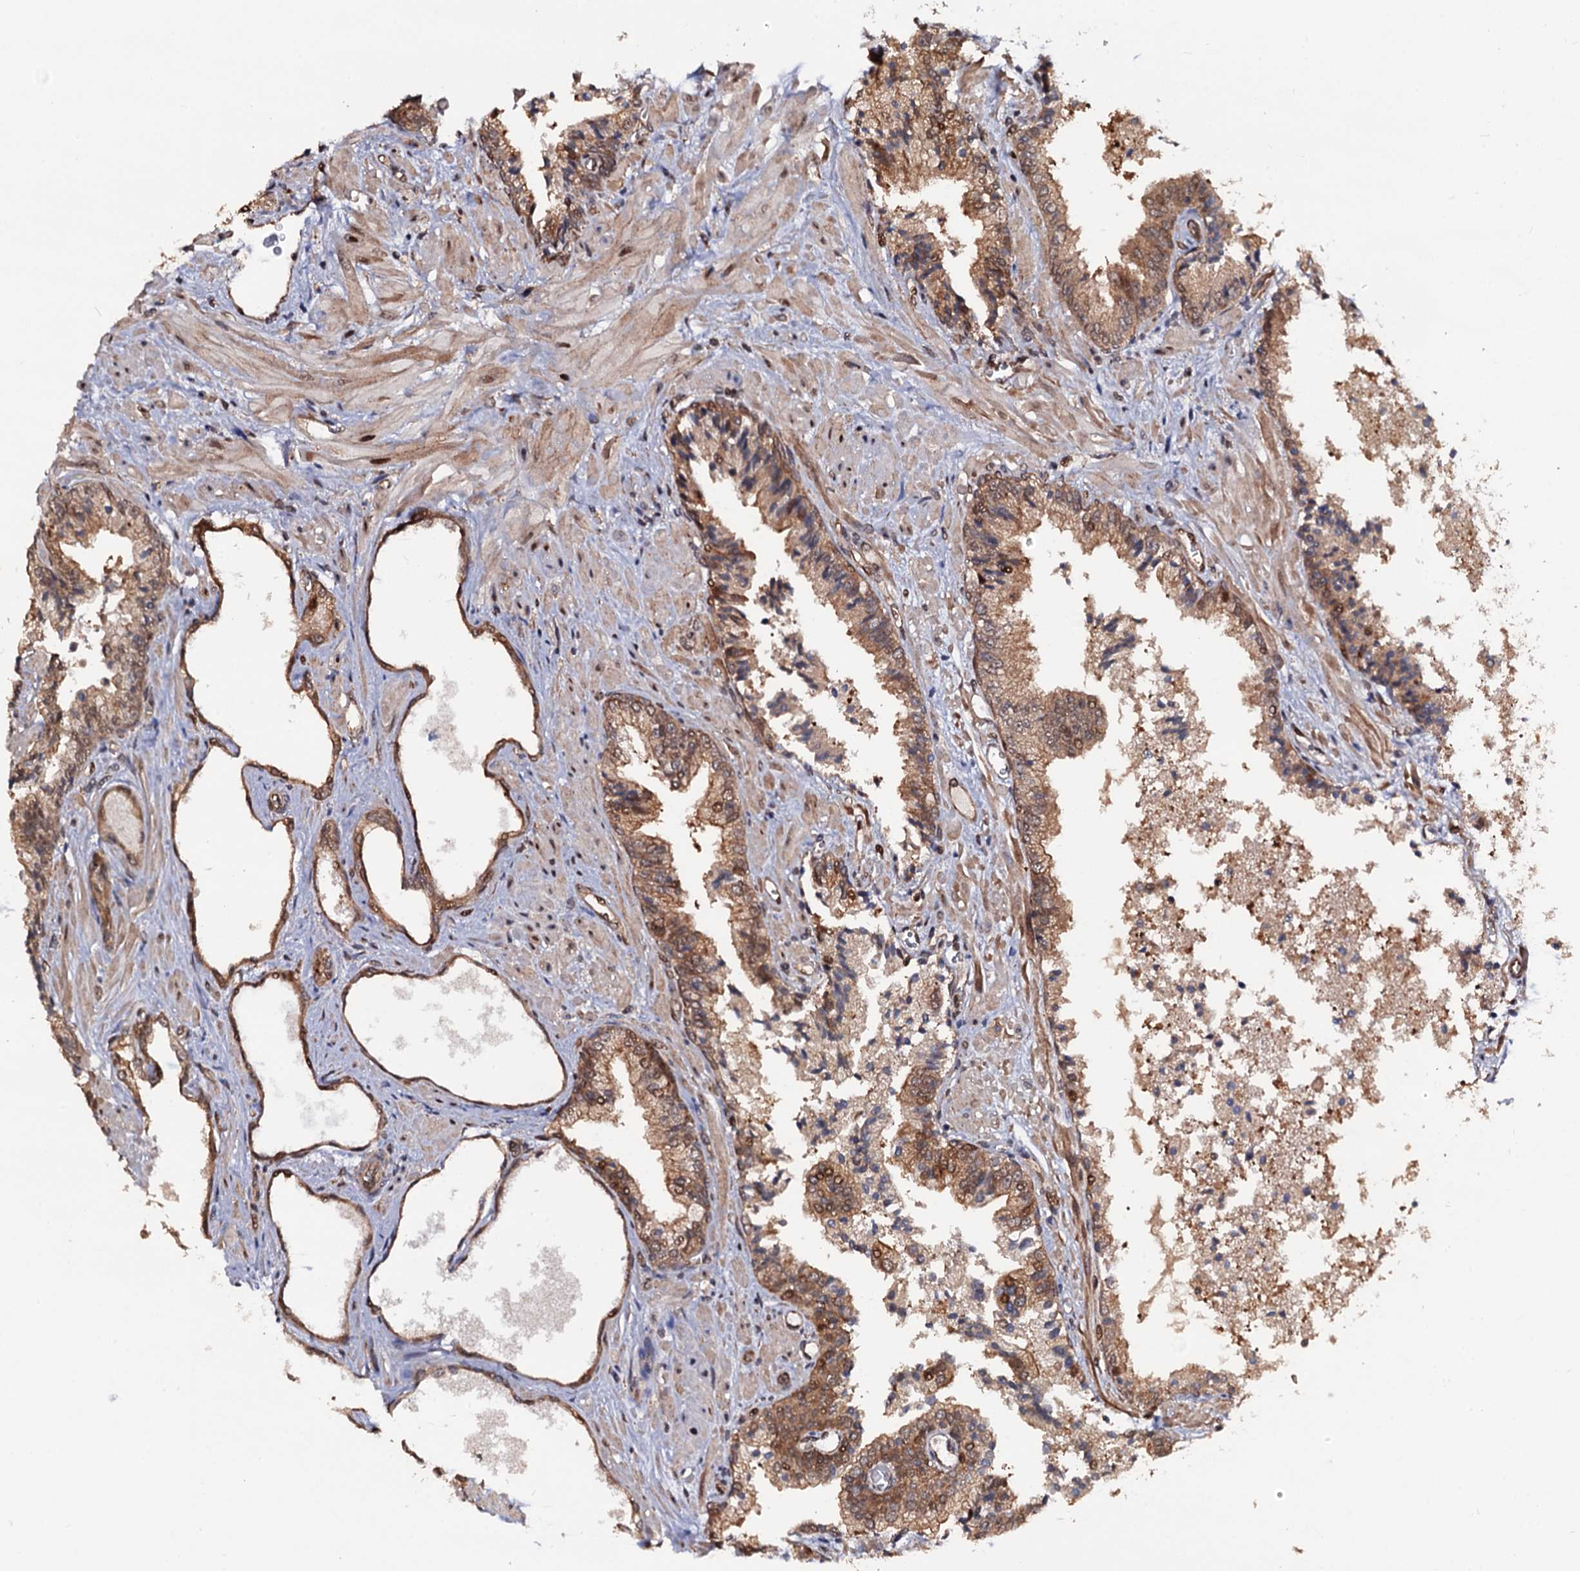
{"staining": {"intensity": "moderate", "quantity": ">75%", "location": "cytoplasmic/membranous"}, "tissue": "prostate cancer", "cell_type": "Tumor cells", "image_type": "cancer", "snomed": [{"axis": "morphology", "description": "Adenocarcinoma, High grade"}, {"axis": "topography", "description": "Prostate"}], "caption": "Immunohistochemistry (IHC) histopathology image of prostate cancer (high-grade adenocarcinoma) stained for a protein (brown), which exhibits medium levels of moderate cytoplasmic/membranous positivity in approximately >75% of tumor cells.", "gene": "CDC23", "patient": {"sex": "male", "age": 71}}